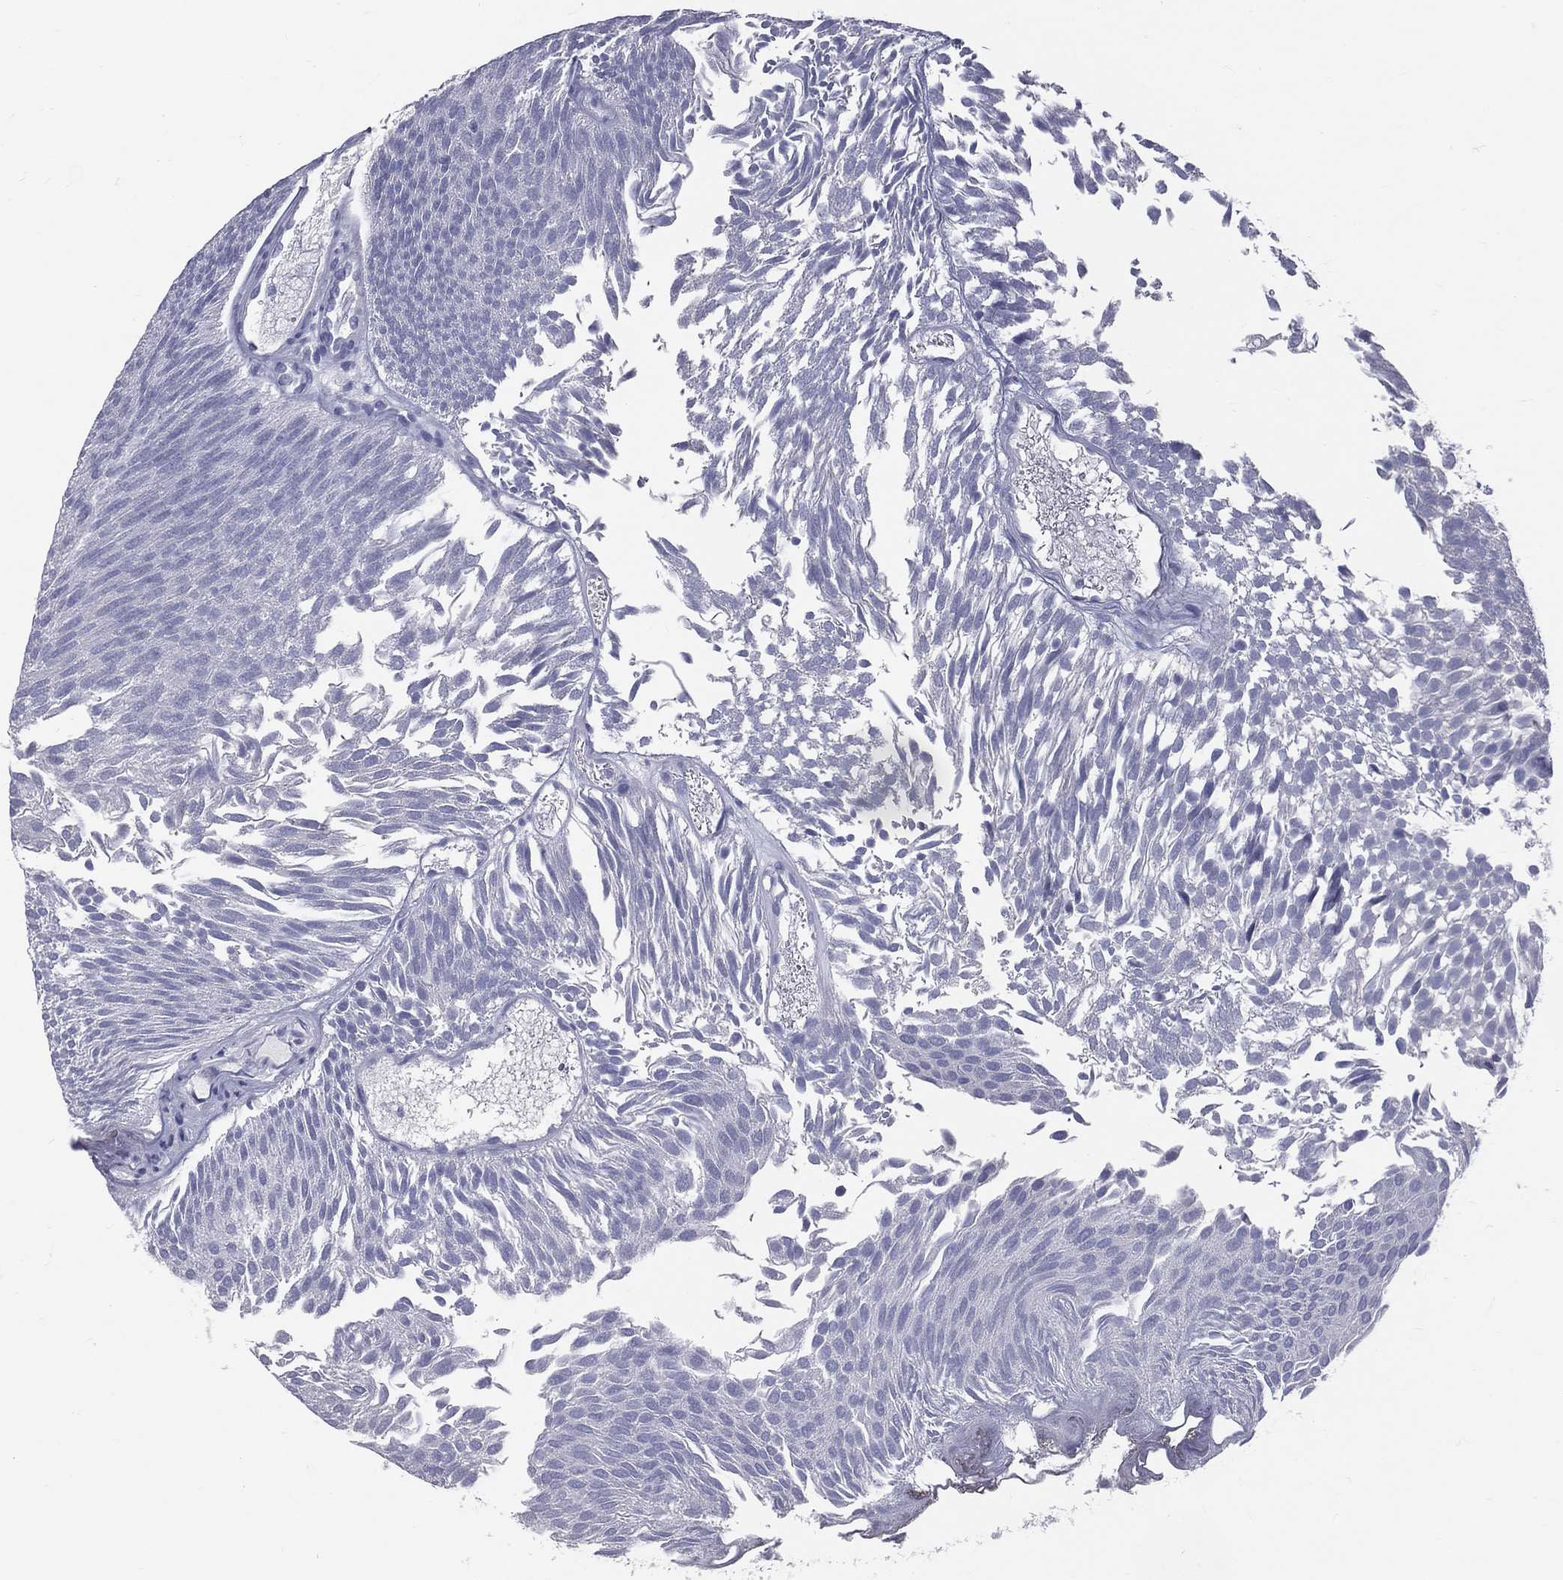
{"staining": {"intensity": "negative", "quantity": "none", "location": "none"}, "tissue": "urothelial cancer", "cell_type": "Tumor cells", "image_type": "cancer", "snomed": [{"axis": "morphology", "description": "Urothelial carcinoma, Low grade"}, {"axis": "topography", "description": "Urinary bladder"}], "caption": "Tumor cells are negative for brown protein staining in urothelial carcinoma (low-grade). Nuclei are stained in blue.", "gene": "TFPI2", "patient": {"sex": "male", "age": 52}}